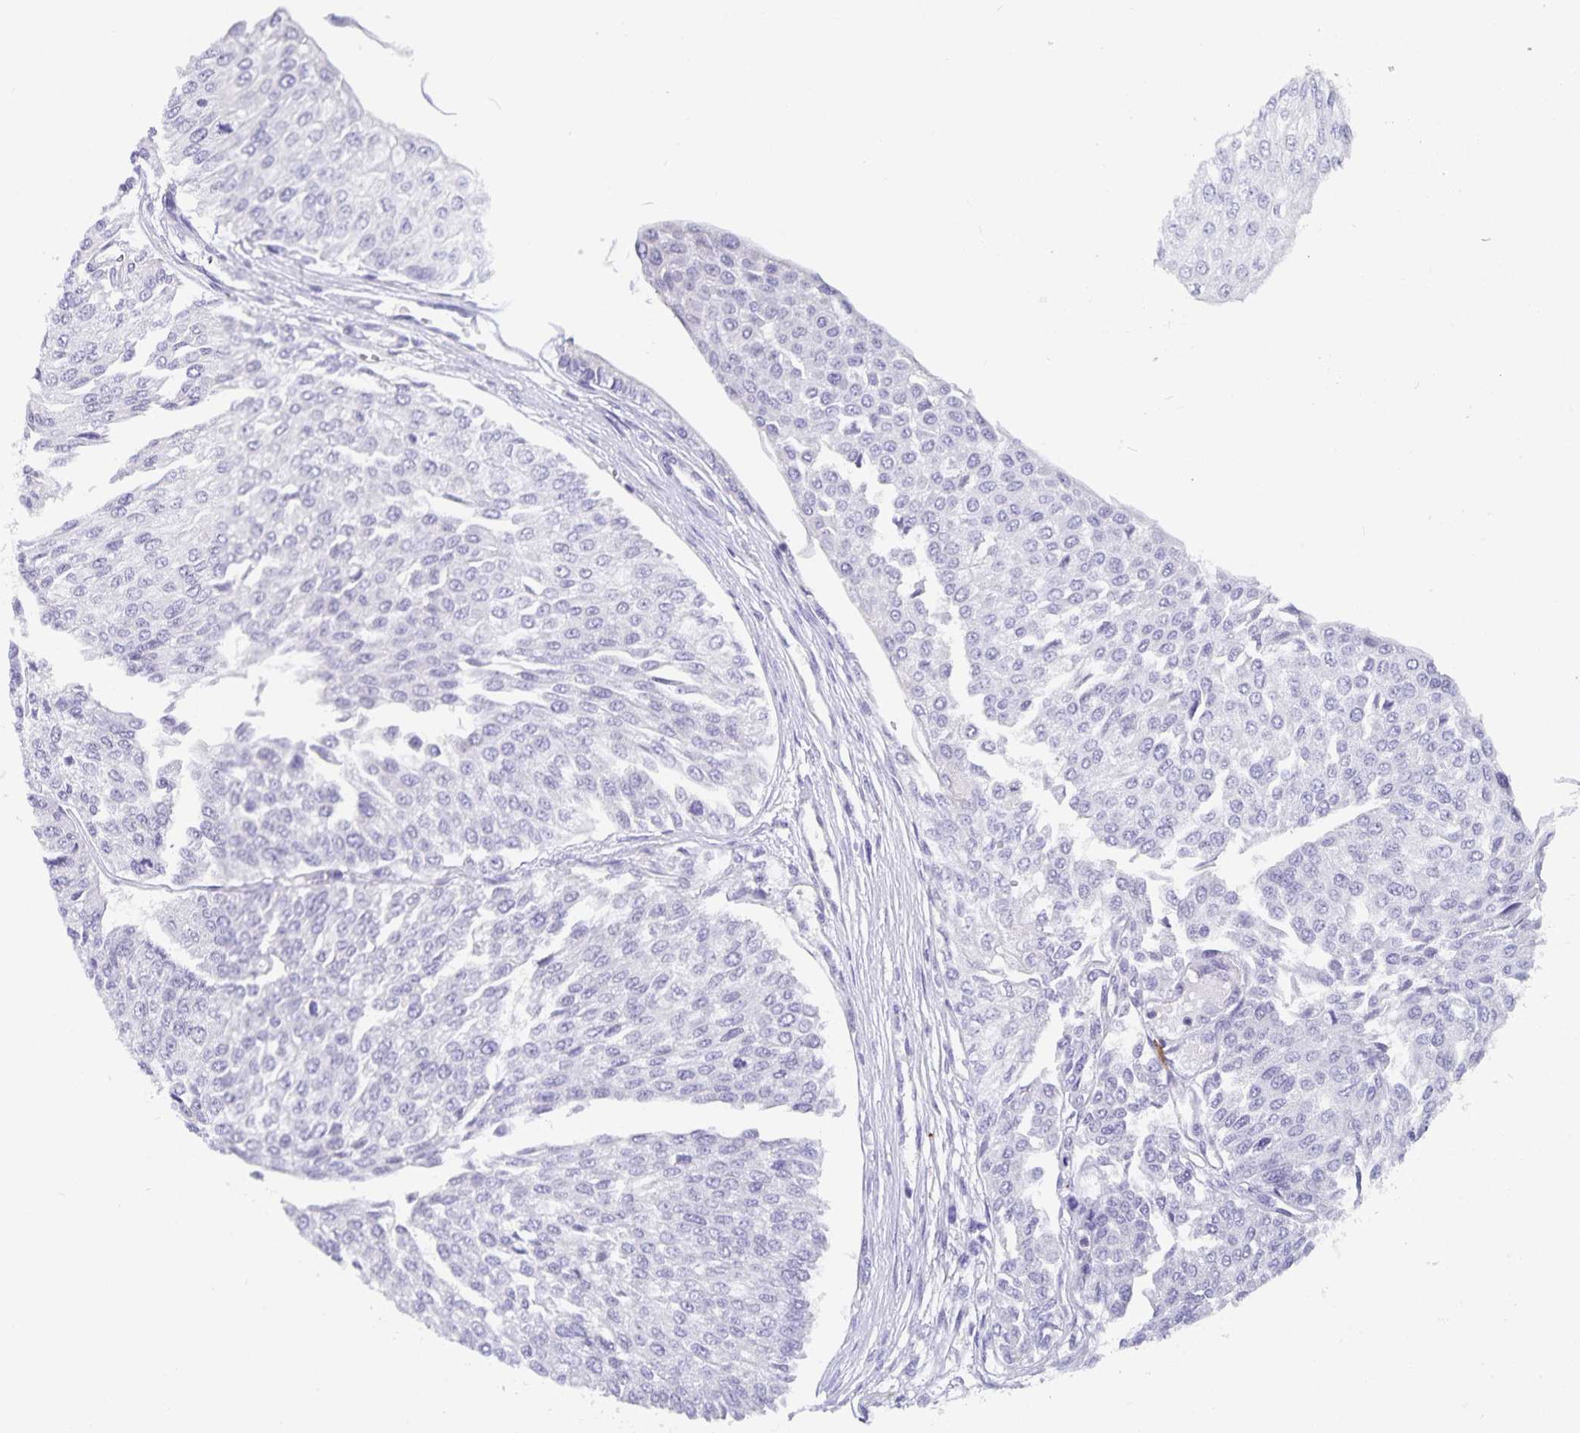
{"staining": {"intensity": "negative", "quantity": "none", "location": "none"}, "tissue": "urothelial cancer", "cell_type": "Tumor cells", "image_type": "cancer", "snomed": [{"axis": "morphology", "description": "Urothelial carcinoma, NOS"}, {"axis": "topography", "description": "Urinary bladder"}], "caption": "Urothelial cancer stained for a protein using immunohistochemistry shows no positivity tumor cells.", "gene": "PLAC1", "patient": {"sex": "male", "age": 67}}